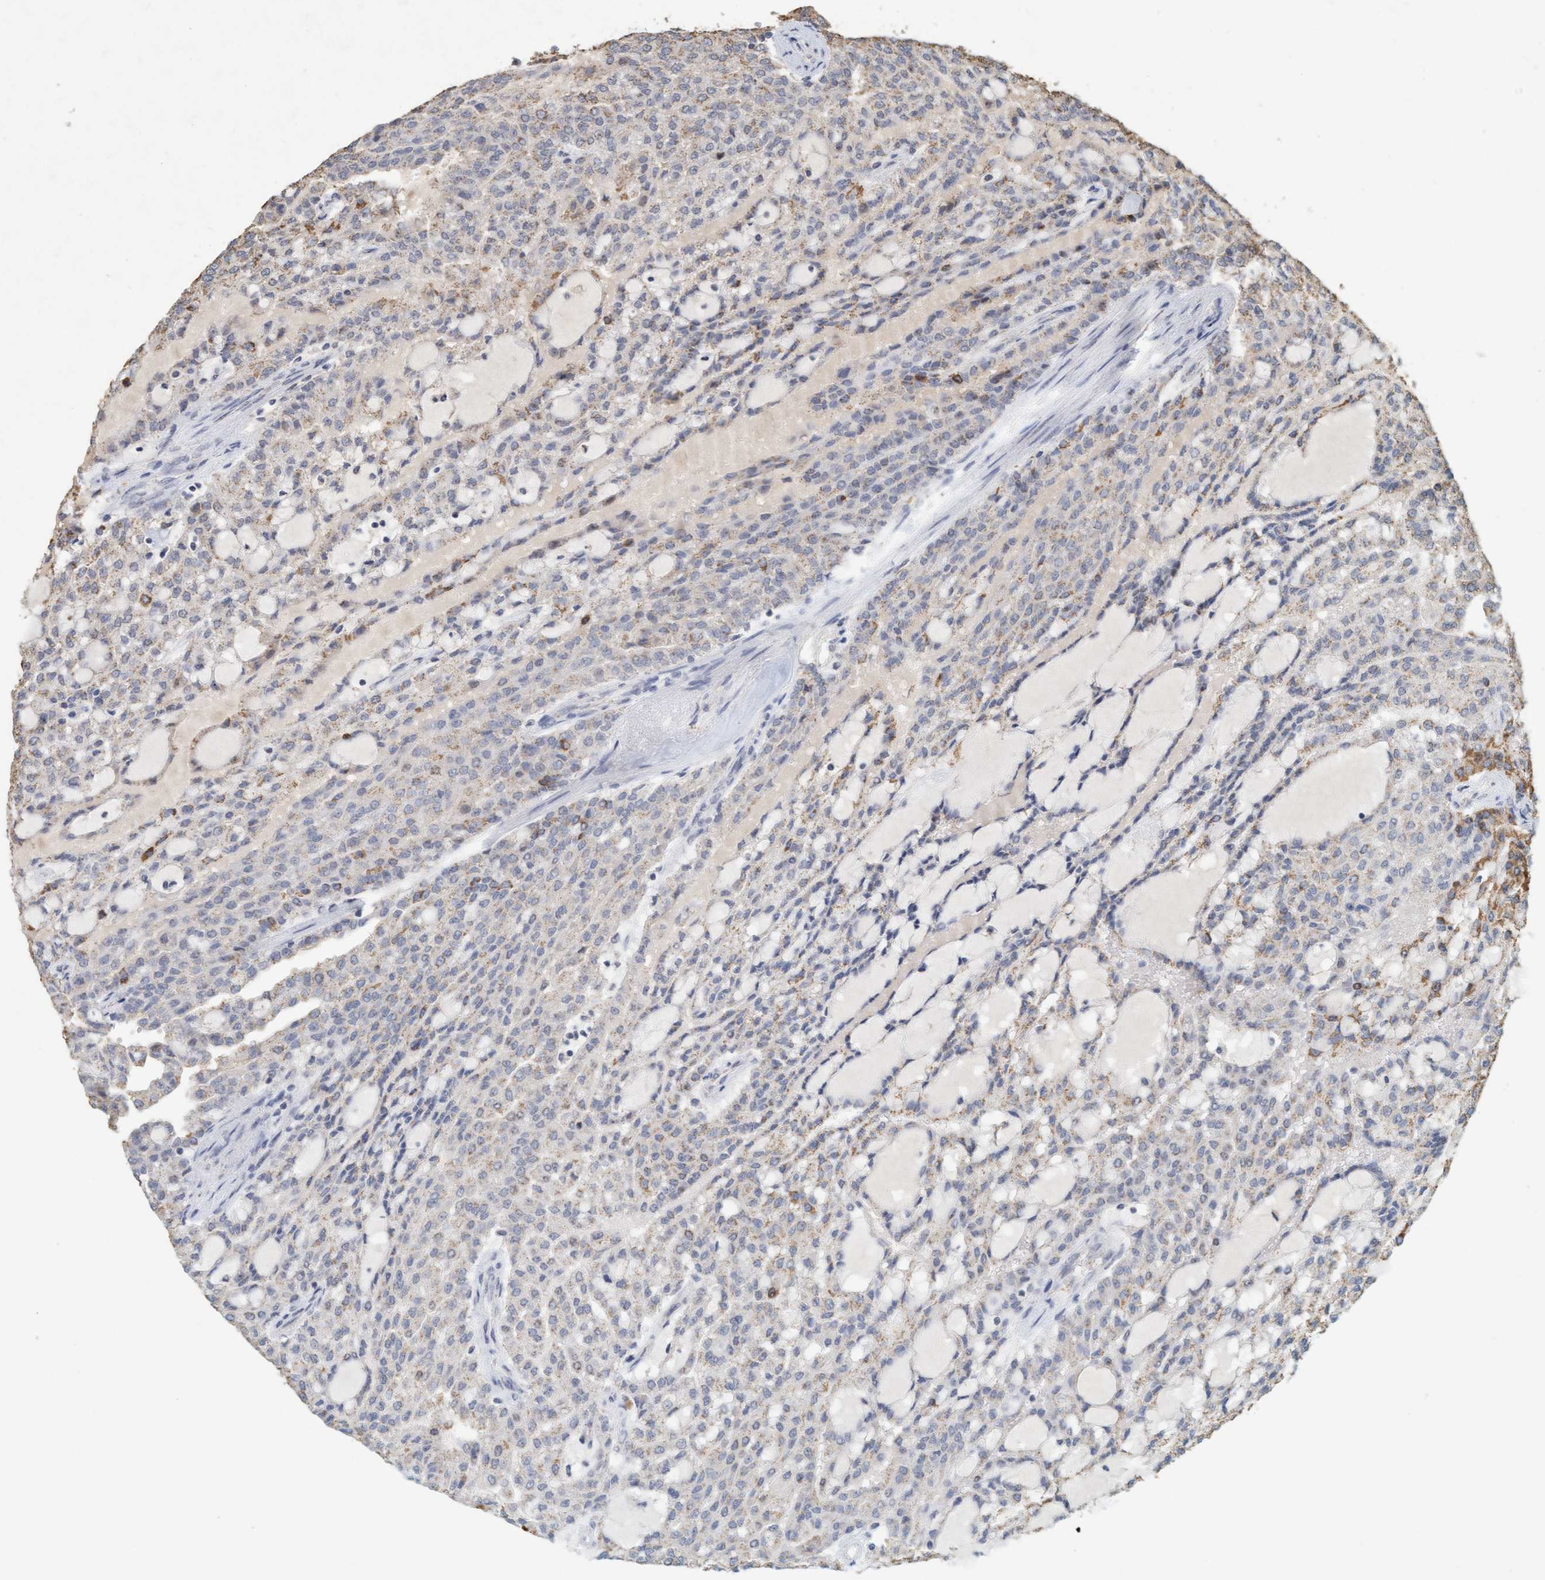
{"staining": {"intensity": "weak", "quantity": "25%-75%", "location": "cytoplasmic/membranous"}, "tissue": "renal cancer", "cell_type": "Tumor cells", "image_type": "cancer", "snomed": [{"axis": "morphology", "description": "Adenocarcinoma, NOS"}, {"axis": "topography", "description": "Kidney"}], "caption": "This is an image of IHC staining of renal adenocarcinoma, which shows weak expression in the cytoplasmic/membranous of tumor cells.", "gene": "VSIG8", "patient": {"sex": "male", "age": 63}}